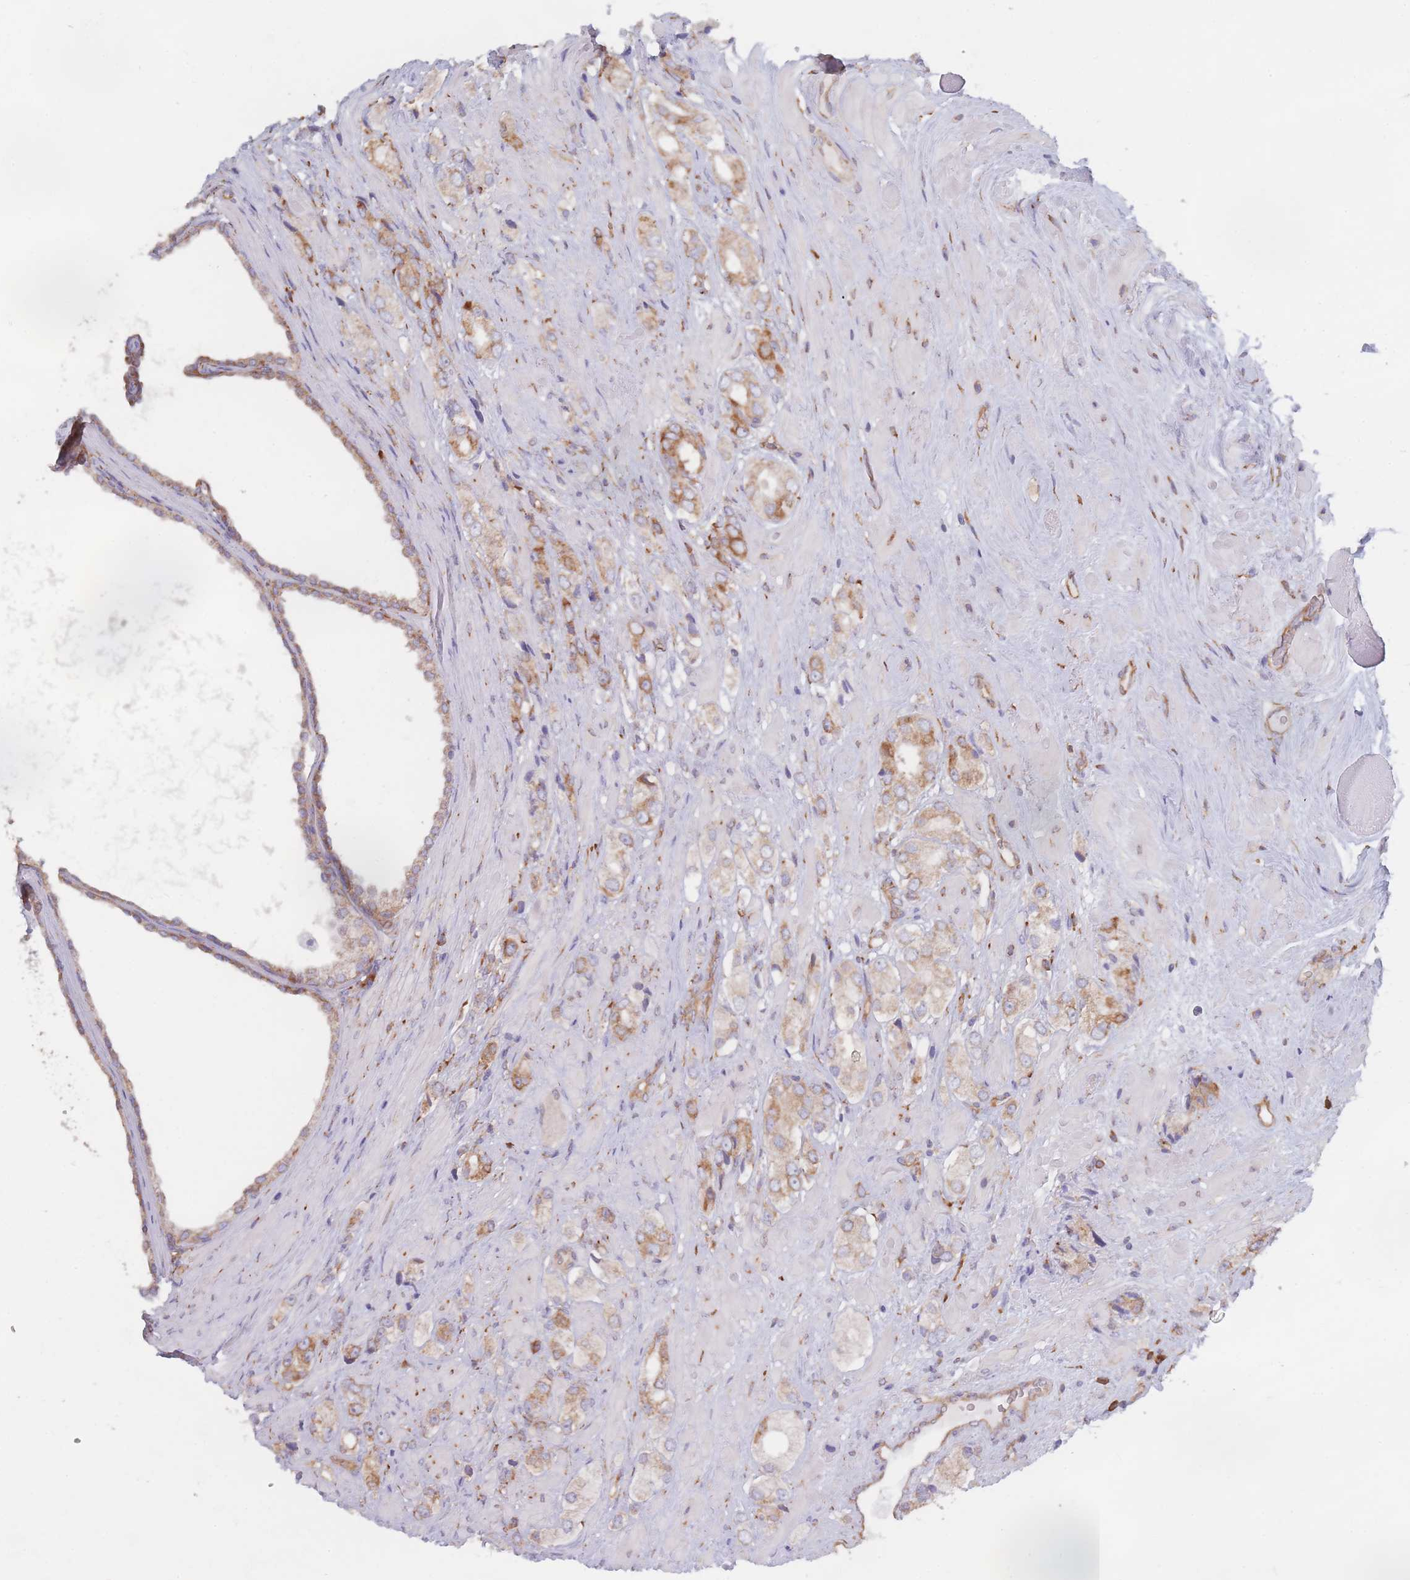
{"staining": {"intensity": "moderate", "quantity": "25%-75%", "location": "cytoplasmic/membranous"}, "tissue": "prostate cancer", "cell_type": "Tumor cells", "image_type": "cancer", "snomed": [{"axis": "morphology", "description": "Adenocarcinoma, High grade"}, {"axis": "topography", "description": "Prostate and seminal vesicle, NOS"}], "caption": "Immunohistochemistry (IHC) (DAB (3,3'-diaminobenzidine)) staining of prostate cancer (high-grade adenocarcinoma) displays moderate cytoplasmic/membranous protein expression in approximately 25%-75% of tumor cells. (Brightfield microscopy of DAB IHC at high magnification).", "gene": "EEF1B2", "patient": {"sex": "male", "age": 64}}